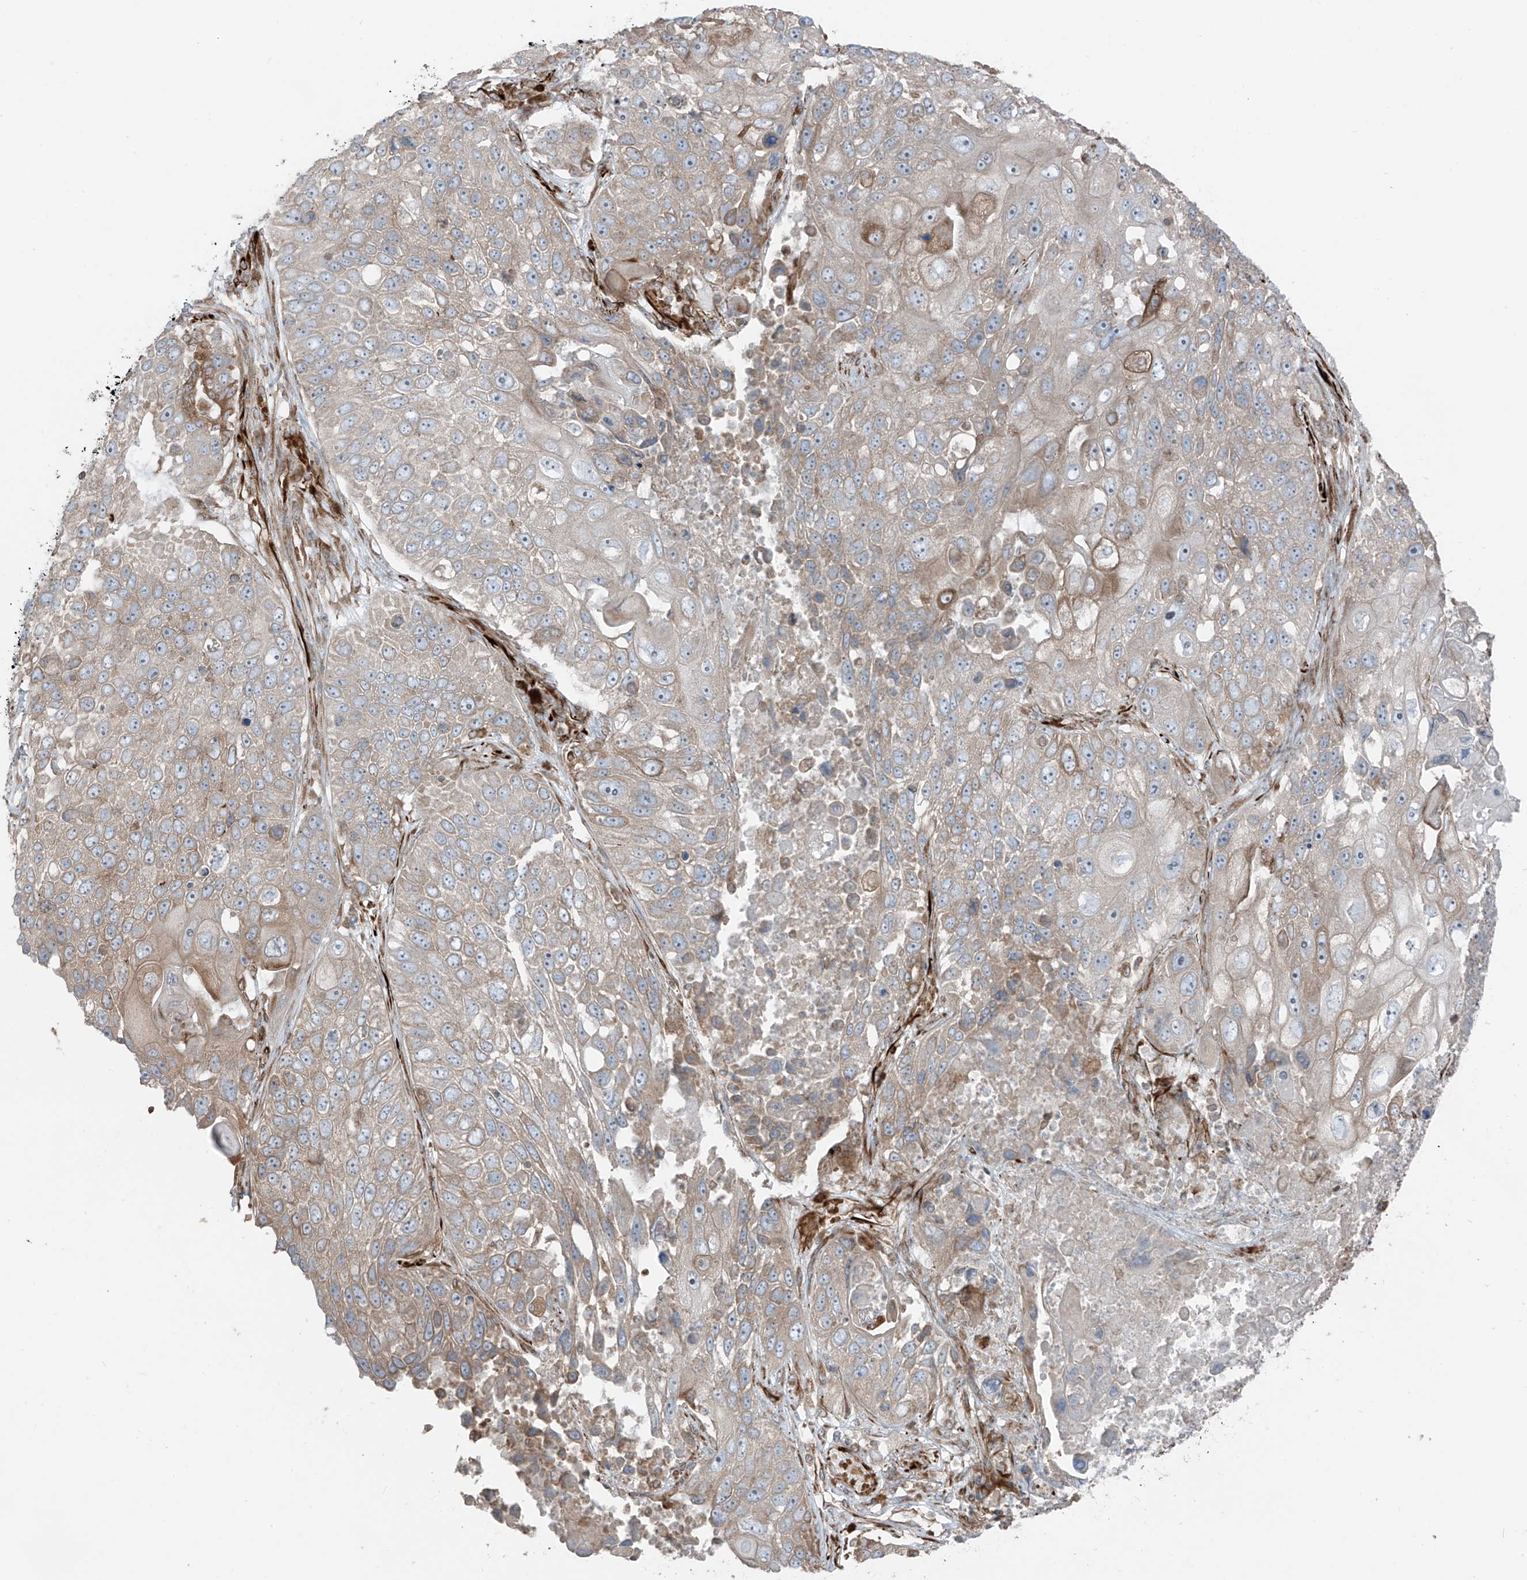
{"staining": {"intensity": "moderate", "quantity": "25%-75%", "location": "cytoplasmic/membranous"}, "tissue": "lung cancer", "cell_type": "Tumor cells", "image_type": "cancer", "snomed": [{"axis": "morphology", "description": "Squamous cell carcinoma, NOS"}, {"axis": "topography", "description": "Lung"}], "caption": "Immunohistochemical staining of human lung cancer (squamous cell carcinoma) reveals medium levels of moderate cytoplasmic/membranous protein staining in about 25%-75% of tumor cells.", "gene": "ERLEC1", "patient": {"sex": "male", "age": 61}}